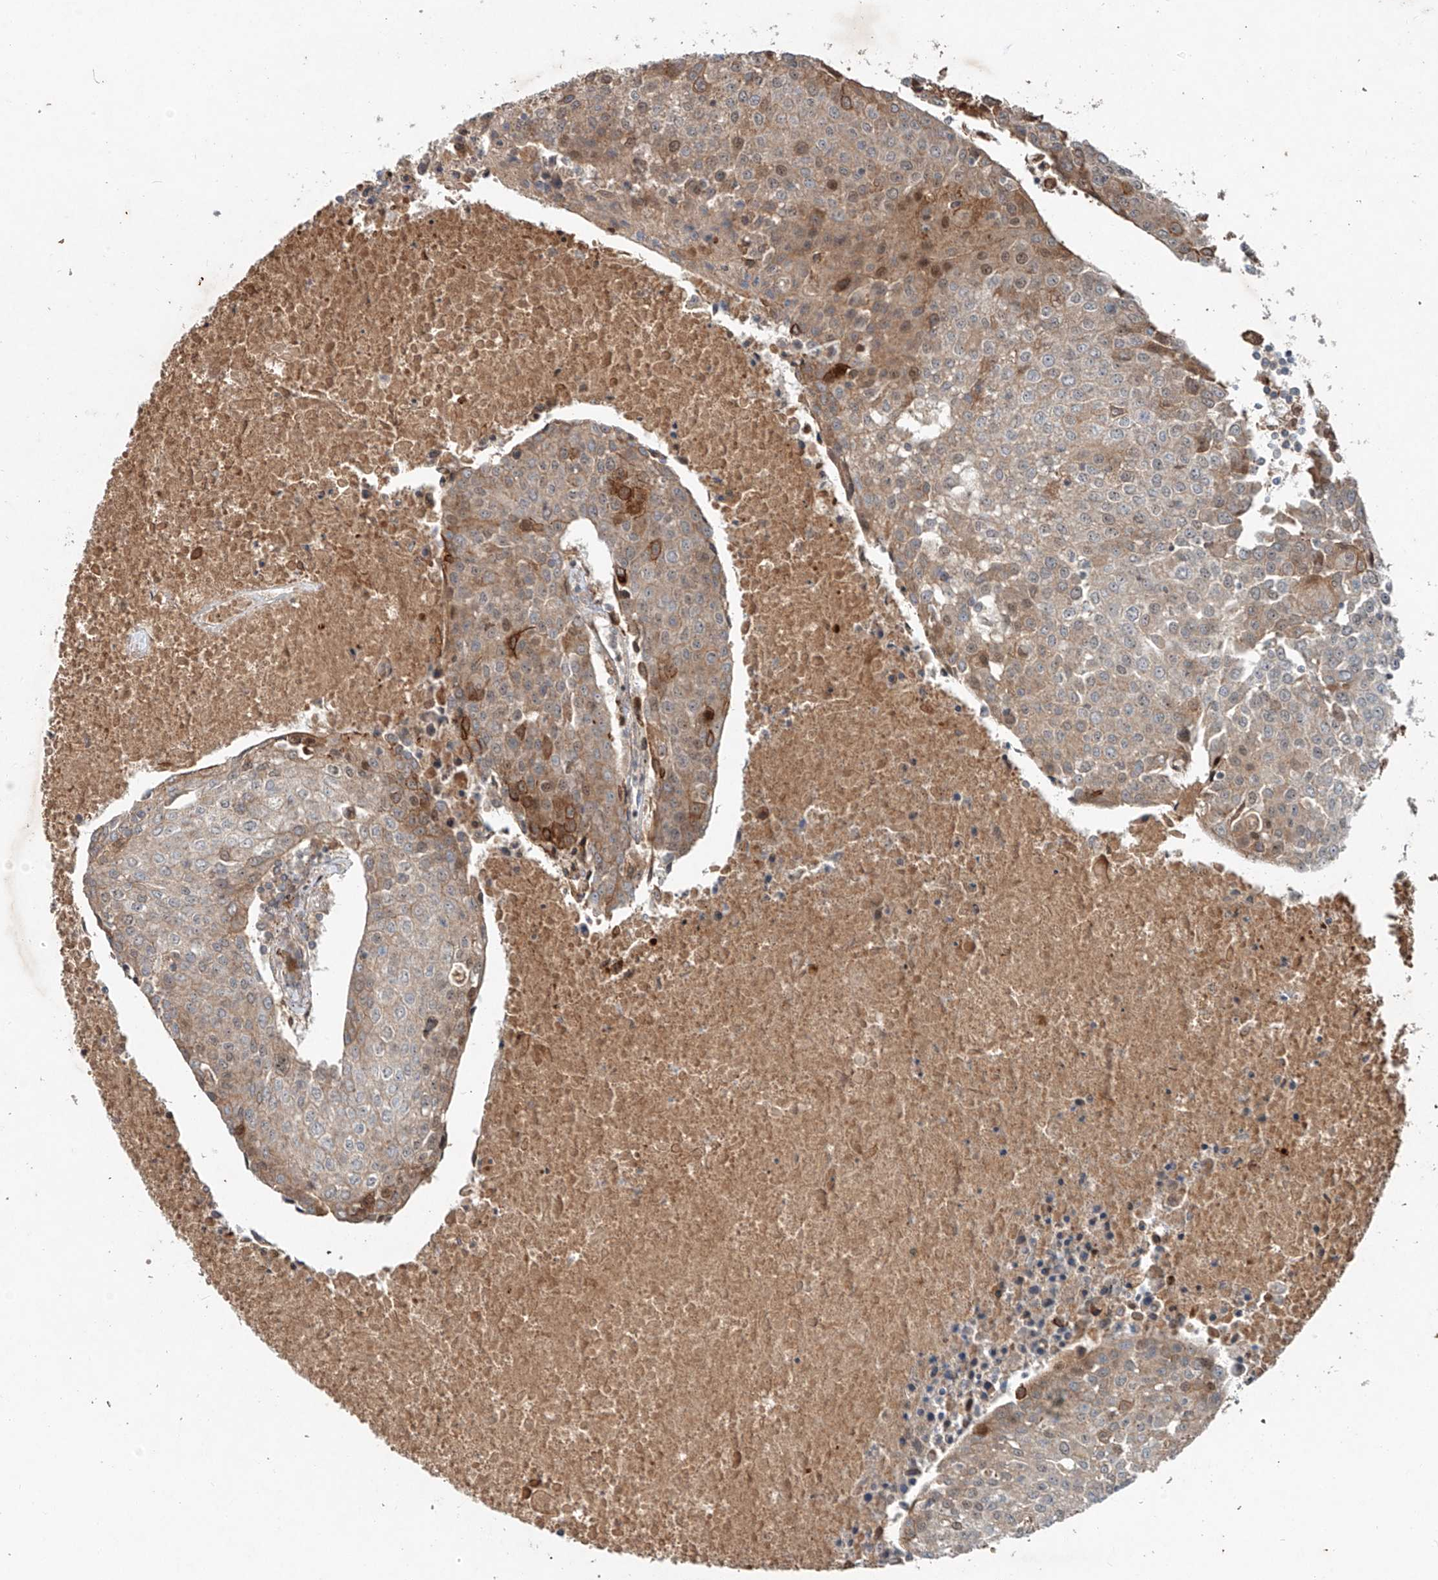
{"staining": {"intensity": "moderate", "quantity": "<25%", "location": "cytoplasmic/membranous,nuclear"}, "tissue": "urothelial cancer", "cell_type": "Tumor cells", "image_type": "cancer", "snomed": [{"axis": "morphology", "description": "Urothelial carcinoma, High grade"}, {"axis": "topography", "description": "Urinary bladder"}], "caption": "A micrograph of human urothelial cancer stained for a protein demonstrates moderate cytoplasmic/membranous and nuclear brown staining in tumor cells. (brown staining indicates protein expression, while blue staining denotes nuclei).", "gene": "IER5", "patient": {"sex": "female", "age": 85}}